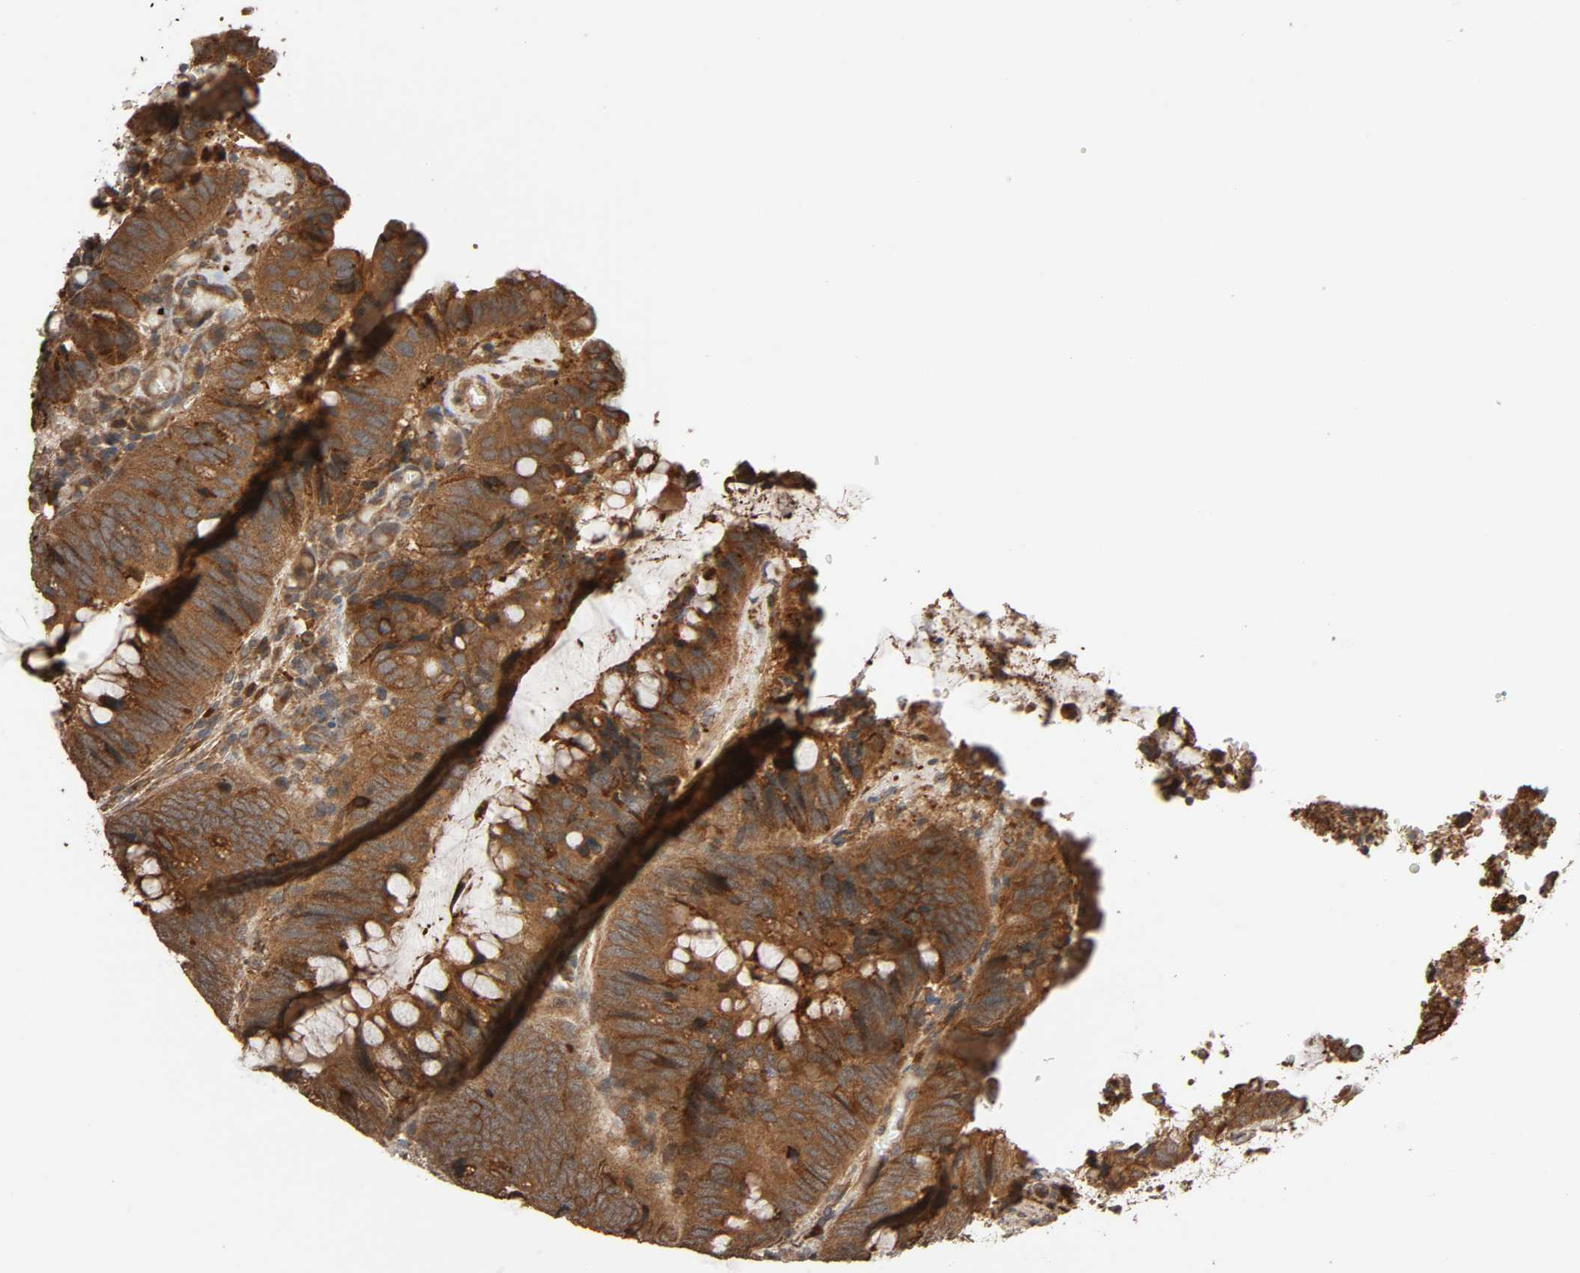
{"staining": {"intensity": "strong", "quantity": ">75%", "location": "cytoplasmic/membranous"}, "tissue": "colorectal cancer", "cell_type": "Tumor cells", "image_type": "cancer", "snomed": [{"axis": "morphology", "description": "Normal tissue, NOS"}, {"axis": "morphology", "description": "Adenocarcinoma, NOS"}, {"axis": "topography", "description": "Rectum"}, {"axis": "topography", "description": "Peripheral nerve tissue"}], "caption": "Brown immunohistochemical staining in colorectal cancer demonstrates strong cytoplasmic/membranous staining in approximately >75% of tumor cells.", "gene": "MAP3K8", "patient": {"sex": "male", "age": 92}}